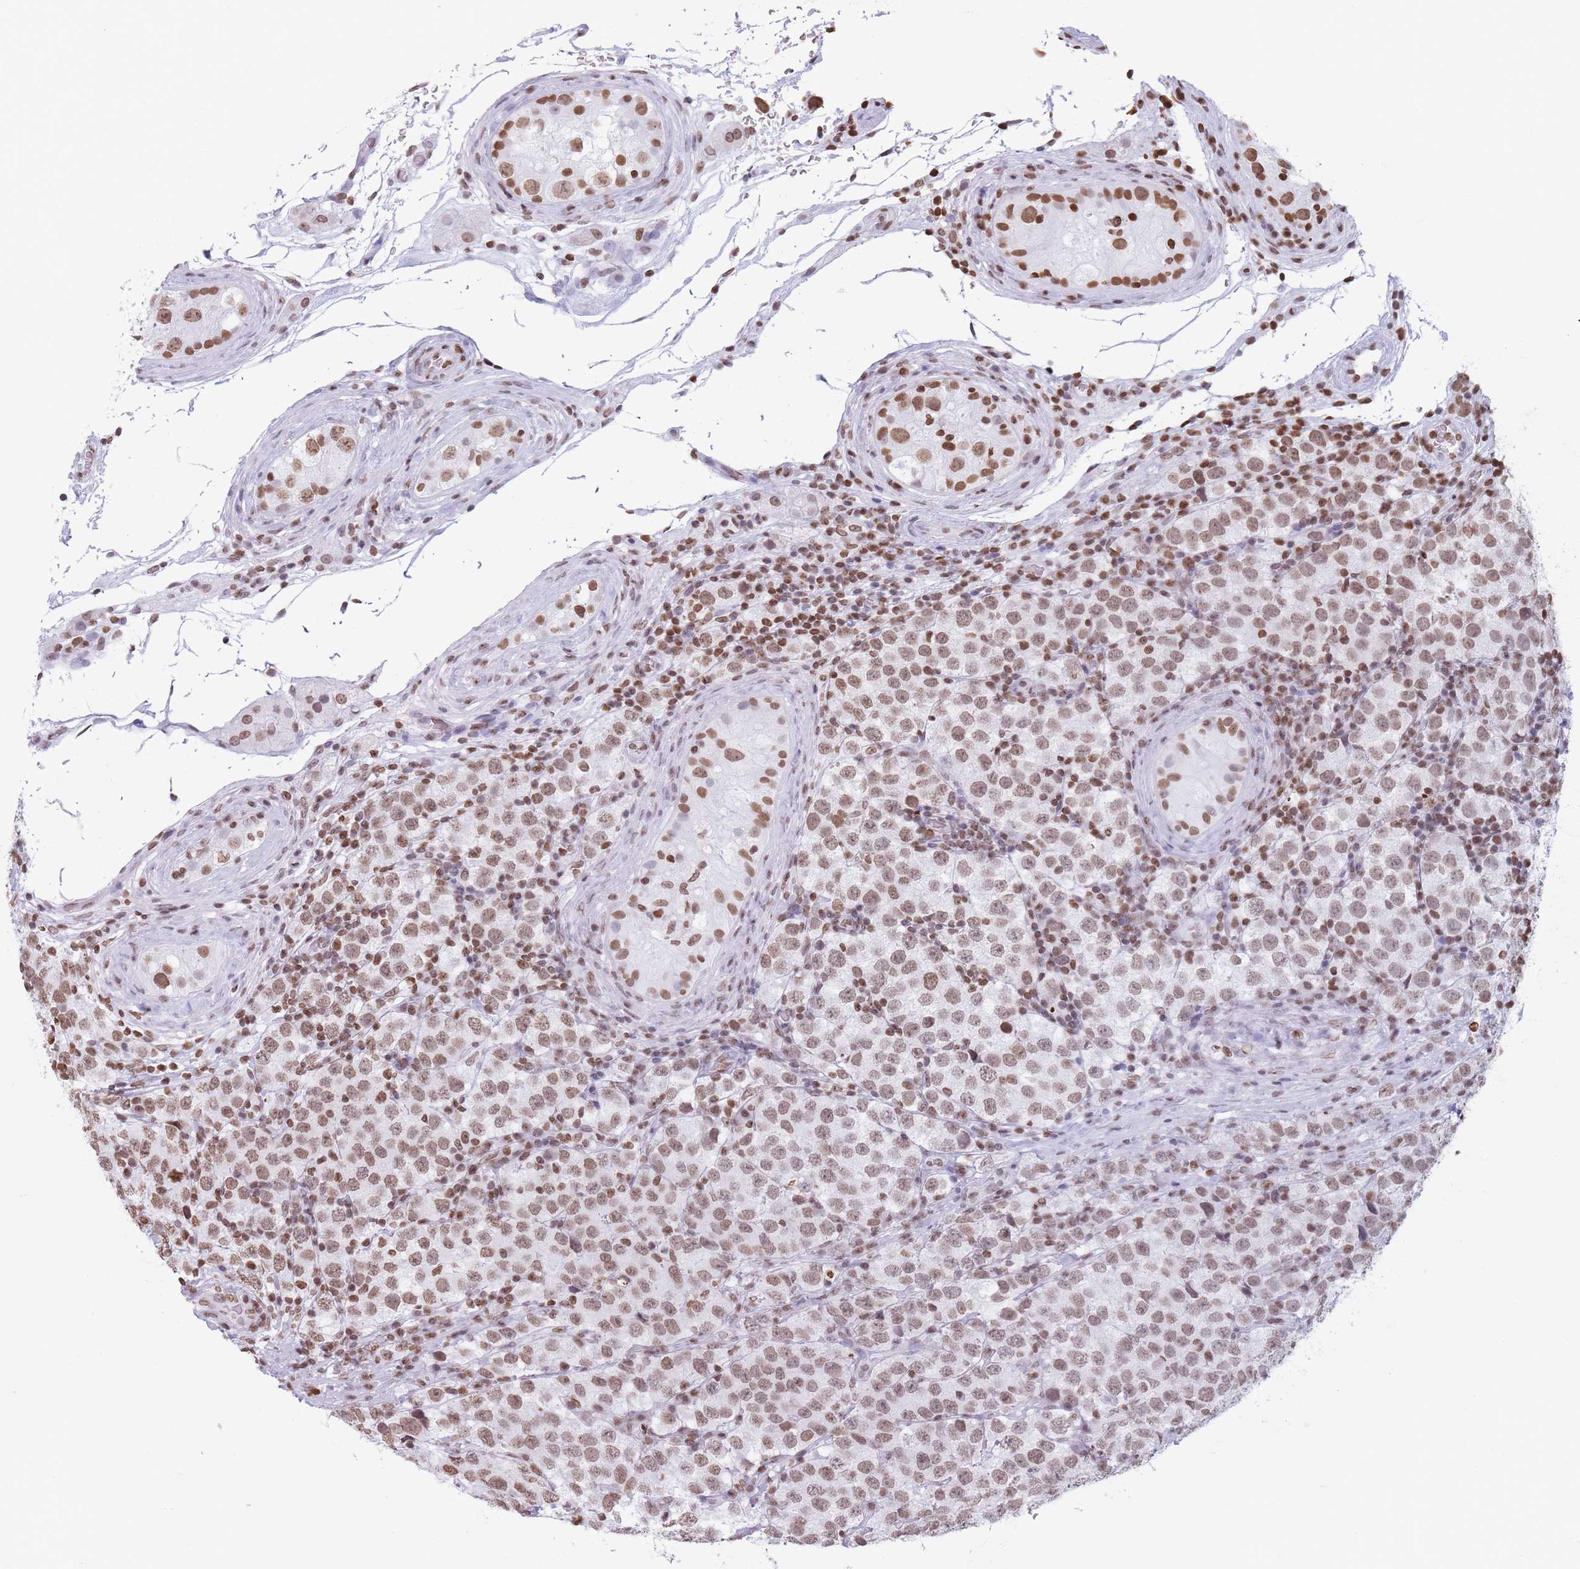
{"staining": {"intensity": "moderate", "quantity": ">75%", "location": "nuclear"}, "tissue": "testis cancer", "cell_type": "Tumor cells", "image_type": "cancer", "snomed": [{"axis": "morphology", "description": "Seminoma, NOS"}, {"axis": "topography", "description": "Testis"}], "caption": "Testis cancer tissue reveals moderate nuclear staining in approximately >75% of tumor cells", "gene": "RYK", "patient": {"sex": "male", "age": 34}}